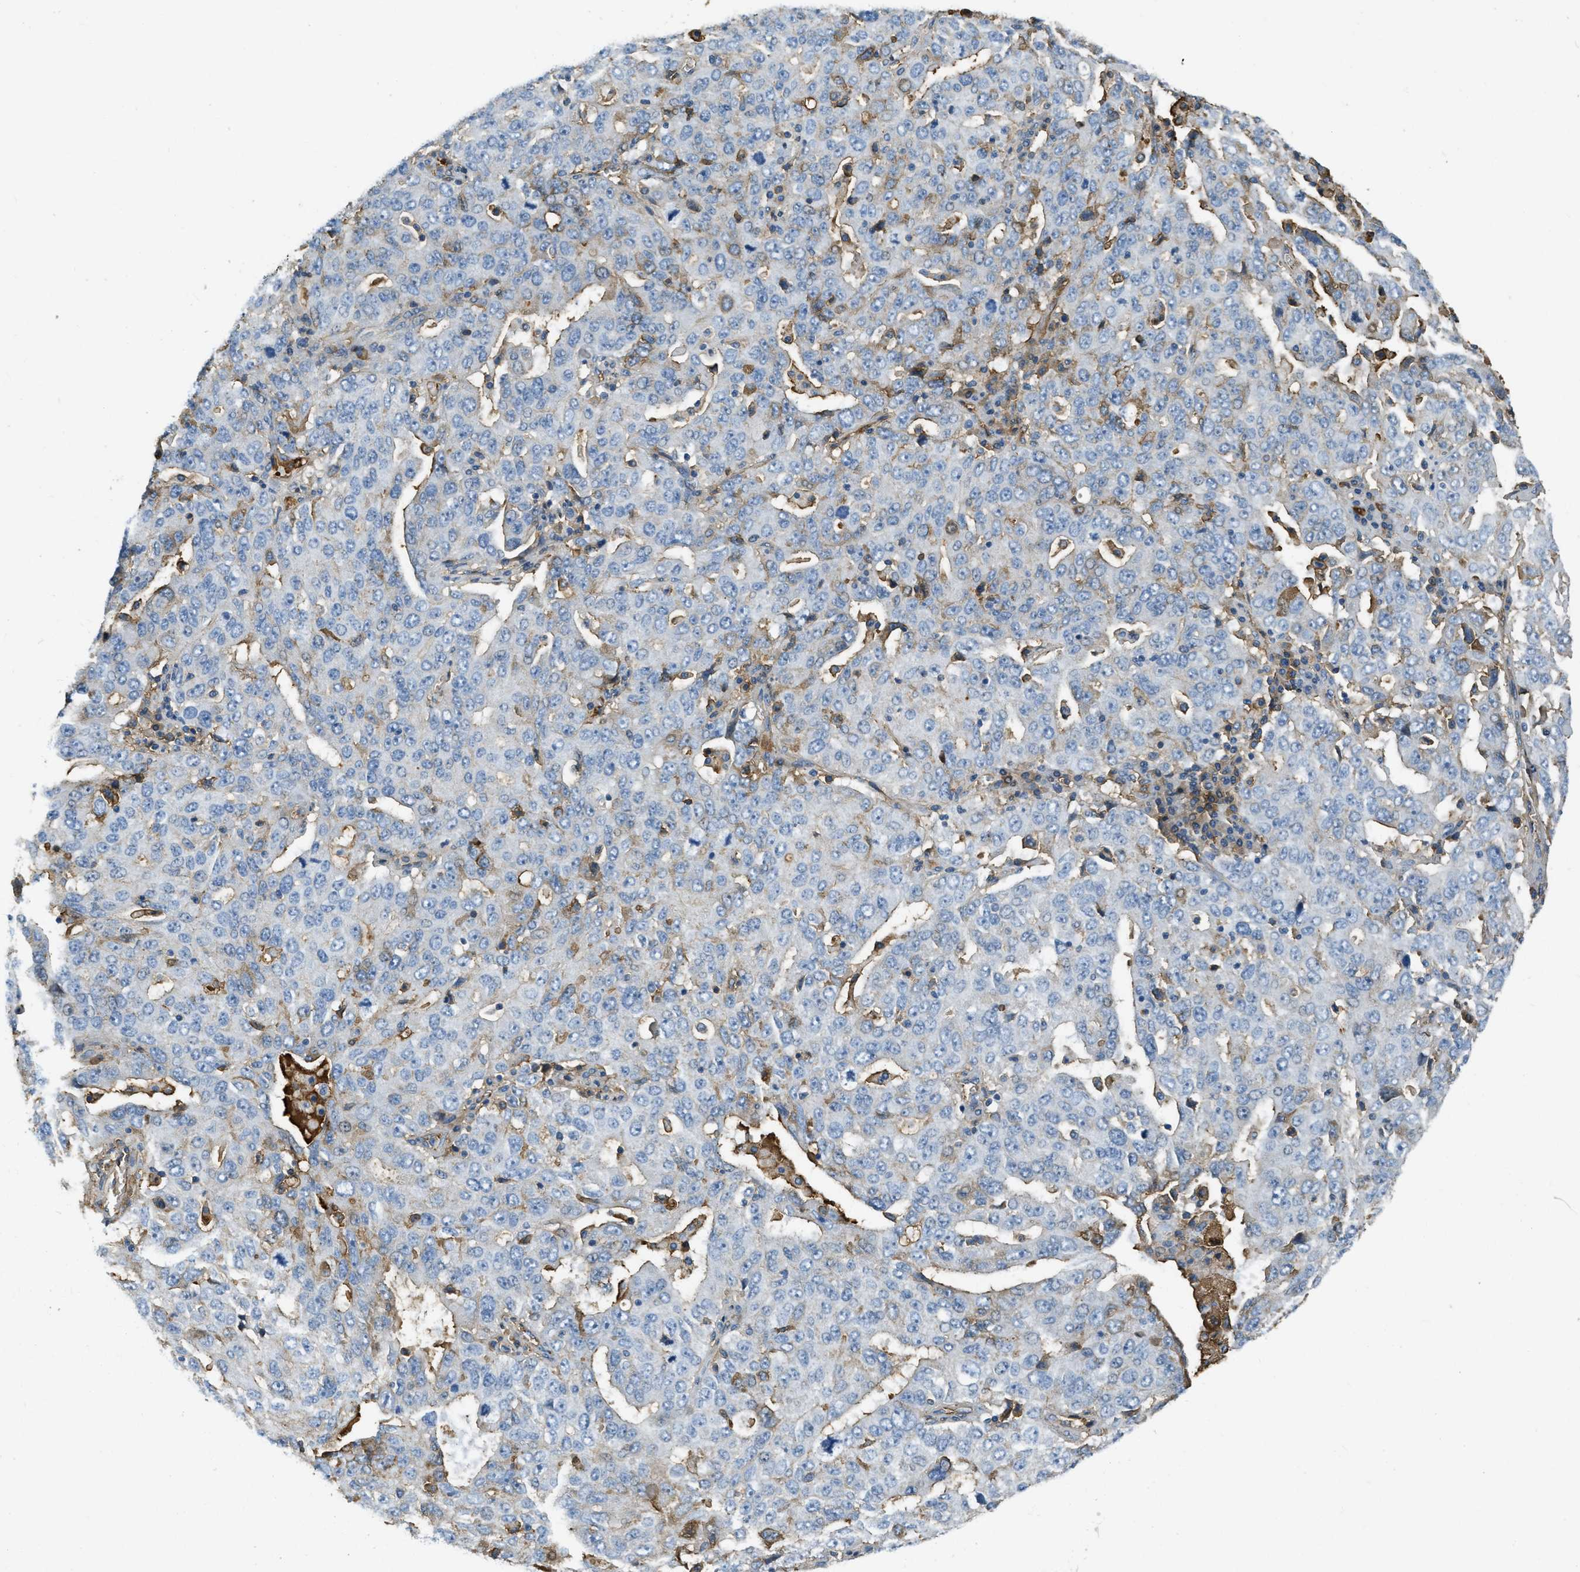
{"staining": {"intensity": "negative", "quantity": "none", "location": "none"}, "tissue": "ovarian cancer", "cell_type": "Tumor cells", "image_type": "cancer", "snomed": [{"axis": "morphology", "description": "Carcinoma, endometroid"}, {"axis": "topography", "description": "Ovary"}], "caption": "DAB (3,3'-diaminobenzidine) immunohistochemical staining of endometroid carcinoma (ovarian) reveals no significant expression in tumor cells. The staining is performed using DAB brown chromogen with nuclei counter-stained in using hematoxylin.", "gene": "PRTN3", "patient": {"sex": "female", "age": 62}}